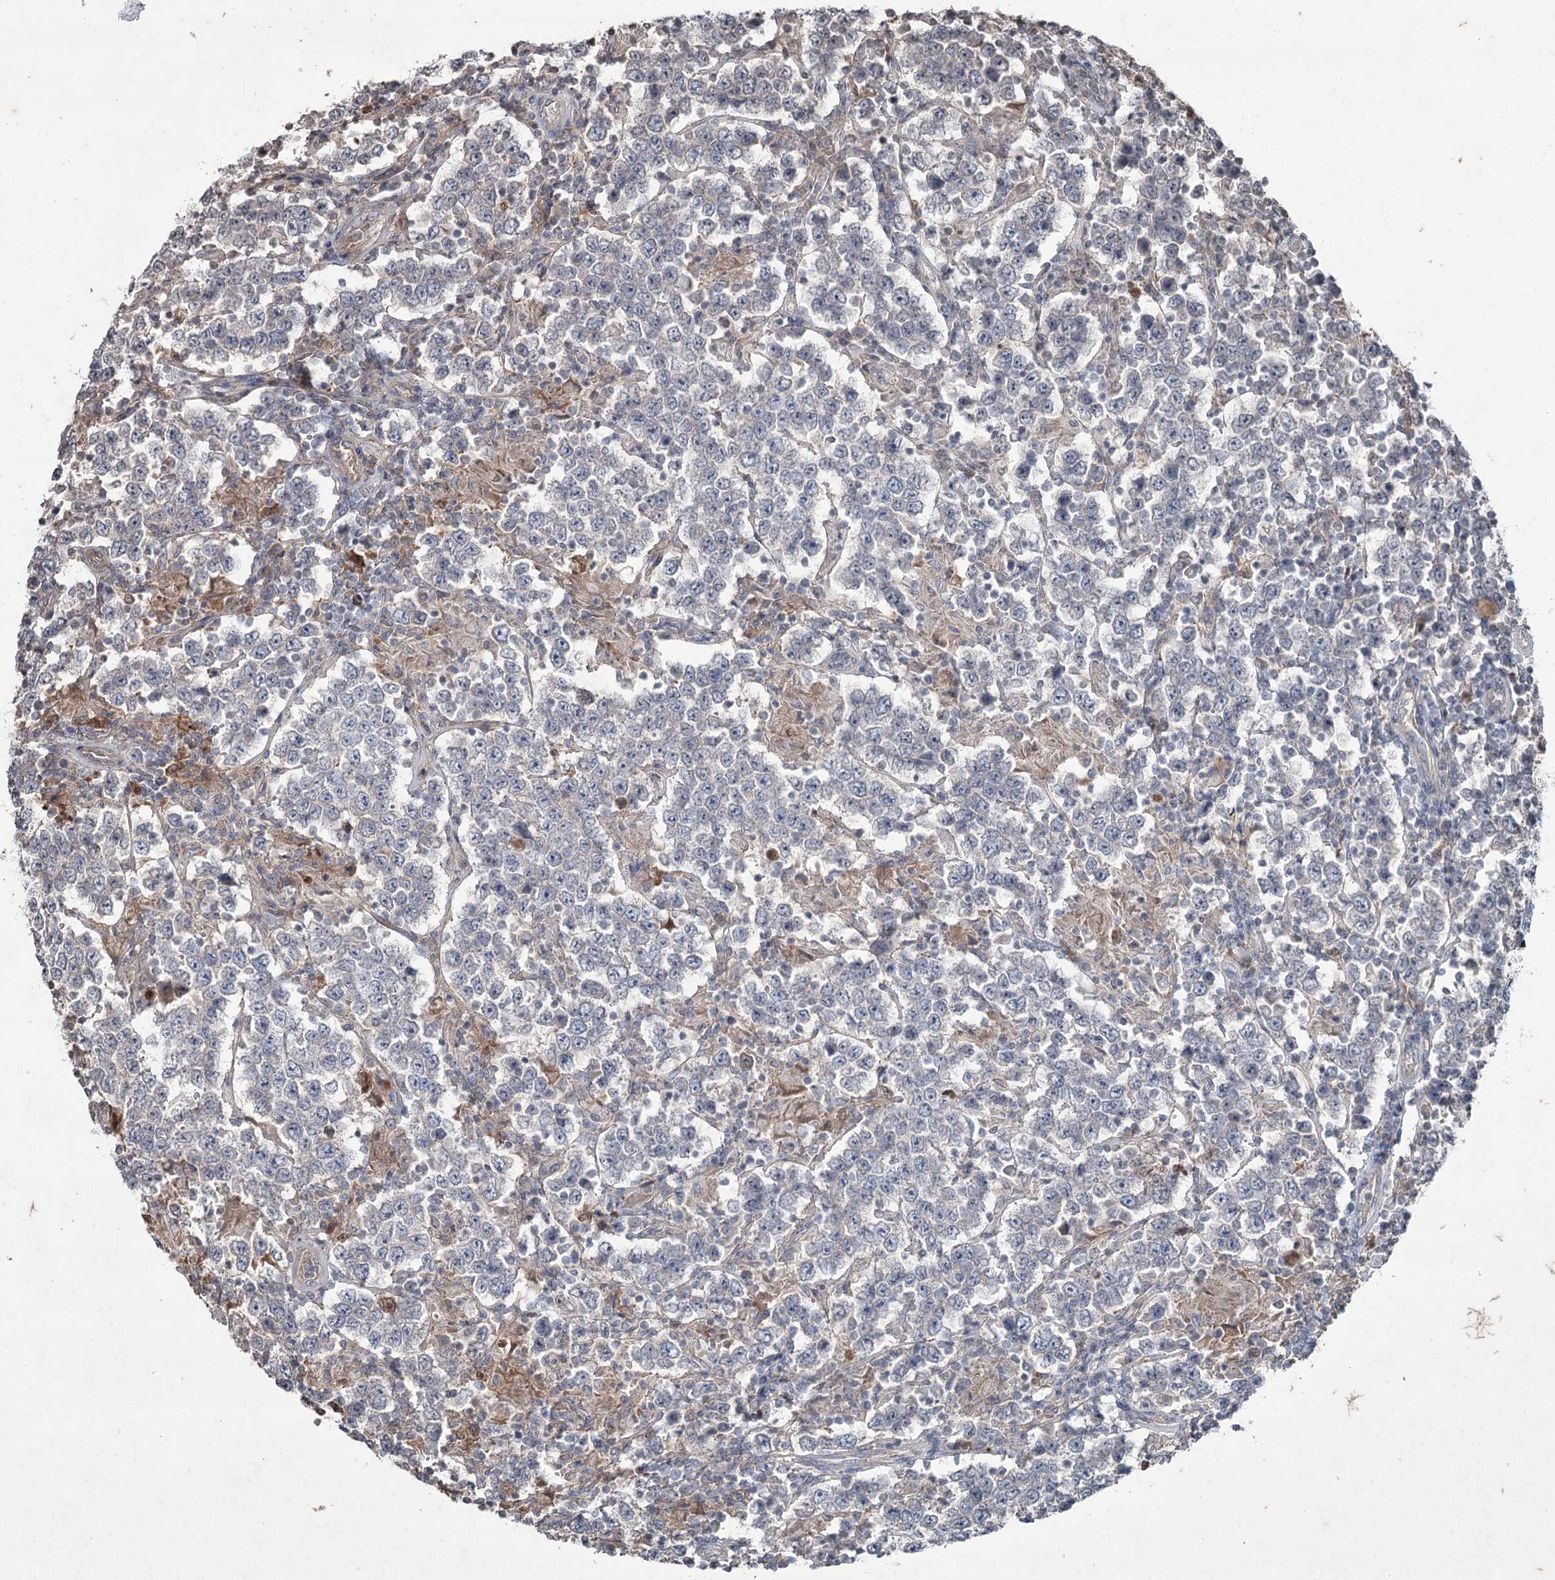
{"staining": {"intensity": "negative", "quantity": "none", "location": "none"}, "tissue": "testis cancer", "cell_type": "Tumor cells", "image_type": "cancer", "snomed": [{"axis": "morphology", "description": "Normal tissue, NOS"}, {"axis": "morphology", "description": "Urothelial carcinoma, High grade"}, {"axis": "morphology", "description": "Seminoma, NOS"}, {"axis": "morphology", "description": "Carcinoma, Embryonal, NOS"}, {"axis": "topography", "description": "Urinary bladder"}, {"axis": "topography", "description": "Testis"}], "caption": "Immunohistochemistry photomicrograph of neoplastic tissue: urothelial carcinoma (high-grade) (testis) stained with DAB (3,3'-diaminobenzidine) exhibits no significant protein positivity in tumor cells.", "gene": "PGLYRP2", "patient": {"sex": "male", "age": 41}}